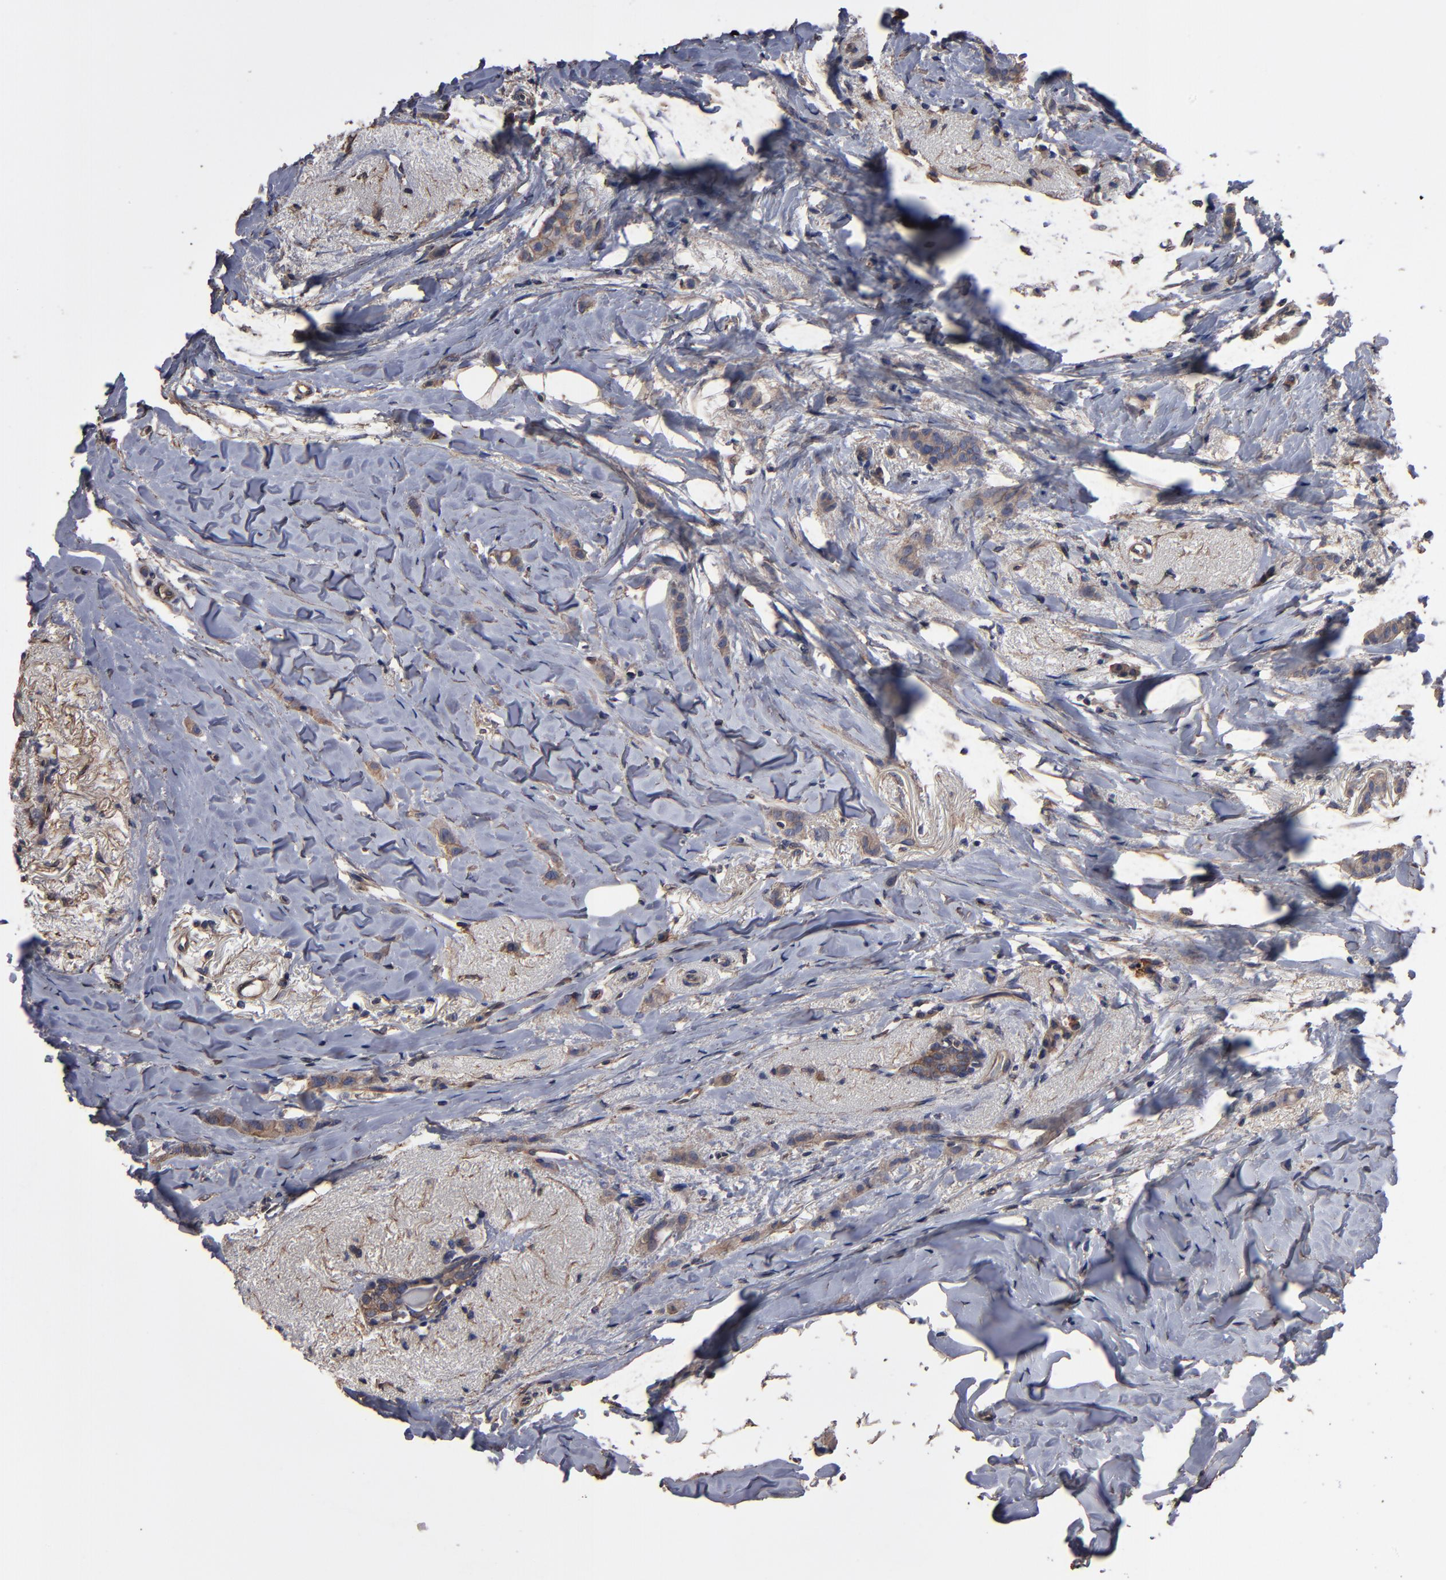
{"staining": {"intensity": "weak", "quantity": ">75%", "location": "cytoplasmic/membranous"}, "tissue": "breast cancer", "cell_type": "Tumor cells", "image_type": "cancer", "snomed": [{"axis": "morphology", "description": "Lobular carcinoma"}, {"axis": "topography", "description": "Breast"}], "caption": "Protein positivity by immunohistochemistry (IHC) exhibits weak cytoplasmic/membranous staining in about >75% of tumor cells in breast cancer.", "gene": "DMD", "patient": {"sex": "female", "age": 55}}